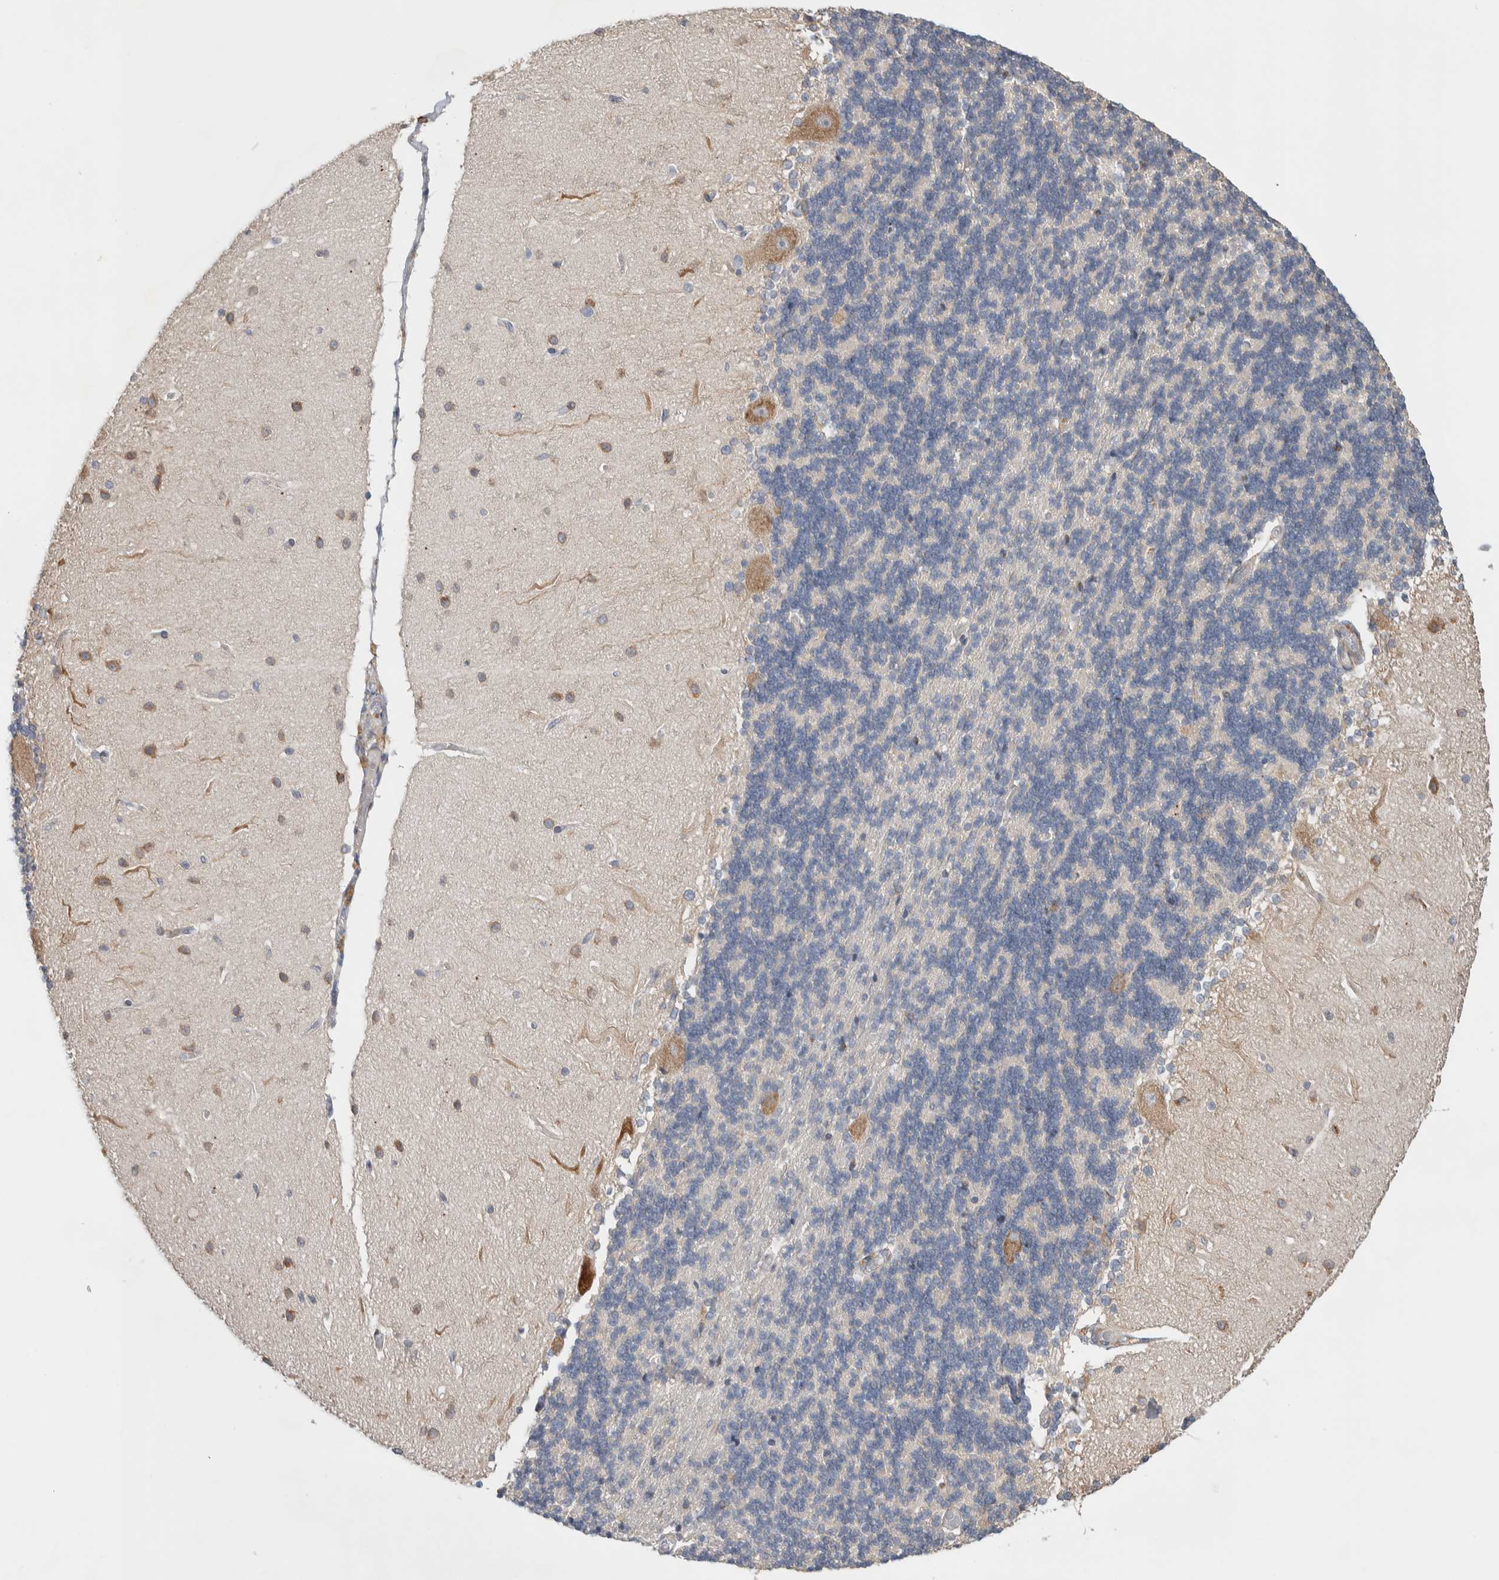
{"staining": {"intensity": "negative", "quantity": "none", "location": "none"}, "tissue": "cerebellum", "cell_type": "Cells in granular layer", "image_type": "normal", "snomed": [{"axis": "morphology", "description": "Normal tissue, NOS"}, {"axis": "topography", "description": "Cerebellum"}], "caption": "Cerebellum stained for a protein using IHC exhibits no staining cells in granular layer.", "gene": "ADCY8", "patient": {"sex": "female", "age": 54}}